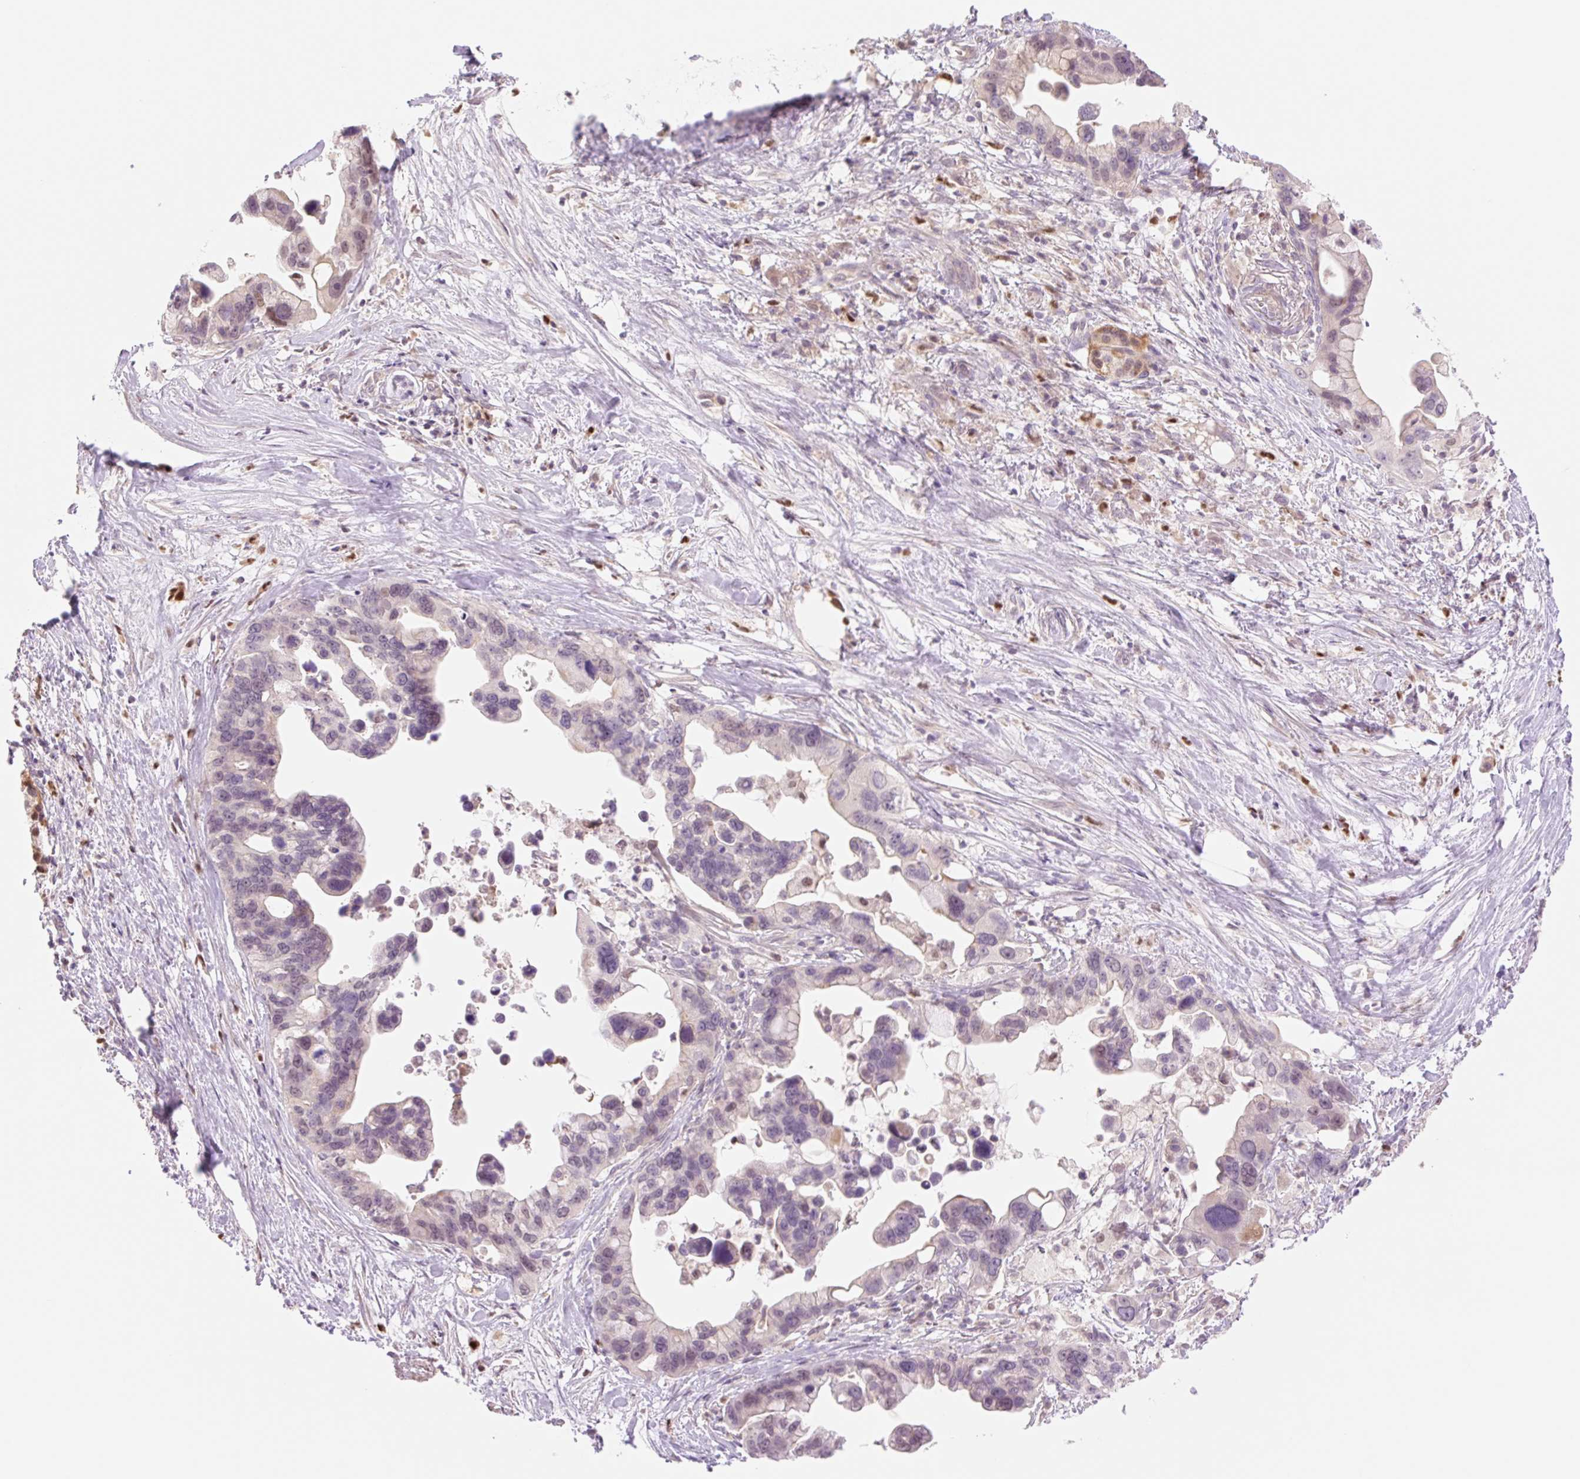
{"staining": {"intensity": "weak", "quantity": "25%-75%", "location": "nuclear"}, "tissue": "pancreatic cancer", "cell_type": "Tumor cells", "image_type": "cancer", "snomed": [{"axis": "morphology", "description": "Adenocarcinoma, NOS"}, {"axis": "topography", "description": "Pancreas"}], "caption": "Immunohistochemical staining of pancreatic cancer (adenocarcinoma) reveals weak nuclear protein staining in about 25%-75% of tumor cells. (DAB (3,3'-diaminobenzidine) = brown stain, brightfield microscopy at high magnification).", "gene": "HEBP1", "patient": {"sex": "female", "age": 83}}